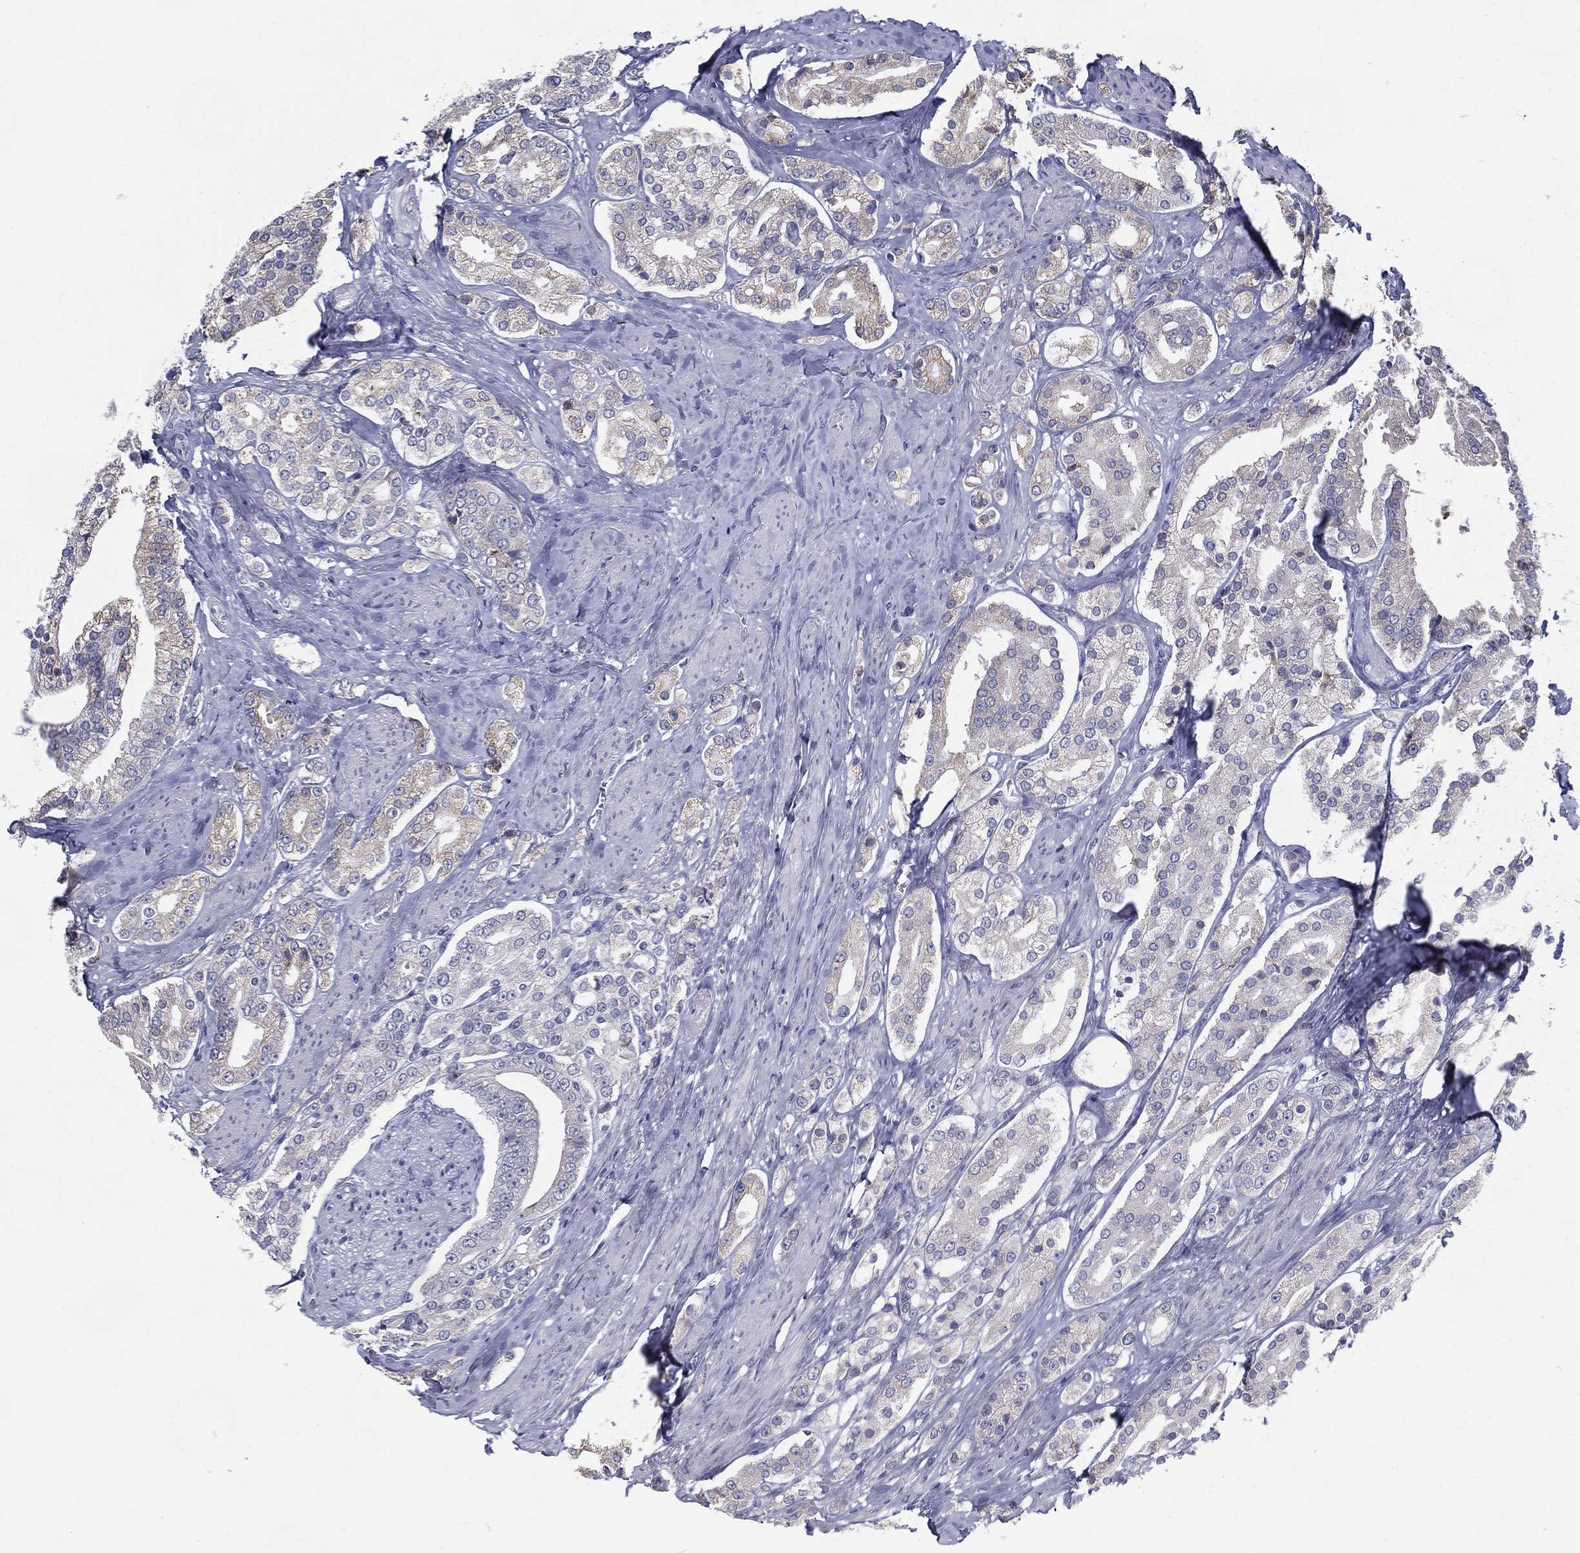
{"staining": {"intensity": "negative", "quantity": "none", "location": "none"}, "tissue": "prostate cancer", "cell_type": "Tumor cells", "image_type": "cancer", "snomed": [{"axis": "morphology", "description": "Adenocarcinoma, NOS"}, {"axis": "topography", "description": "Prostate and seminal vesicle, NOS"}, {"axis": "topography", "description": "Prostate"}], "caption": "Immunohistochemistry (IHC) image of human prostate cancer (adenocarcinoma) stained for a protein (brown), which reveals no expression in tumor cells.", "gene": "C19orf18", "patient": {"sex": "male", "age": 67}}